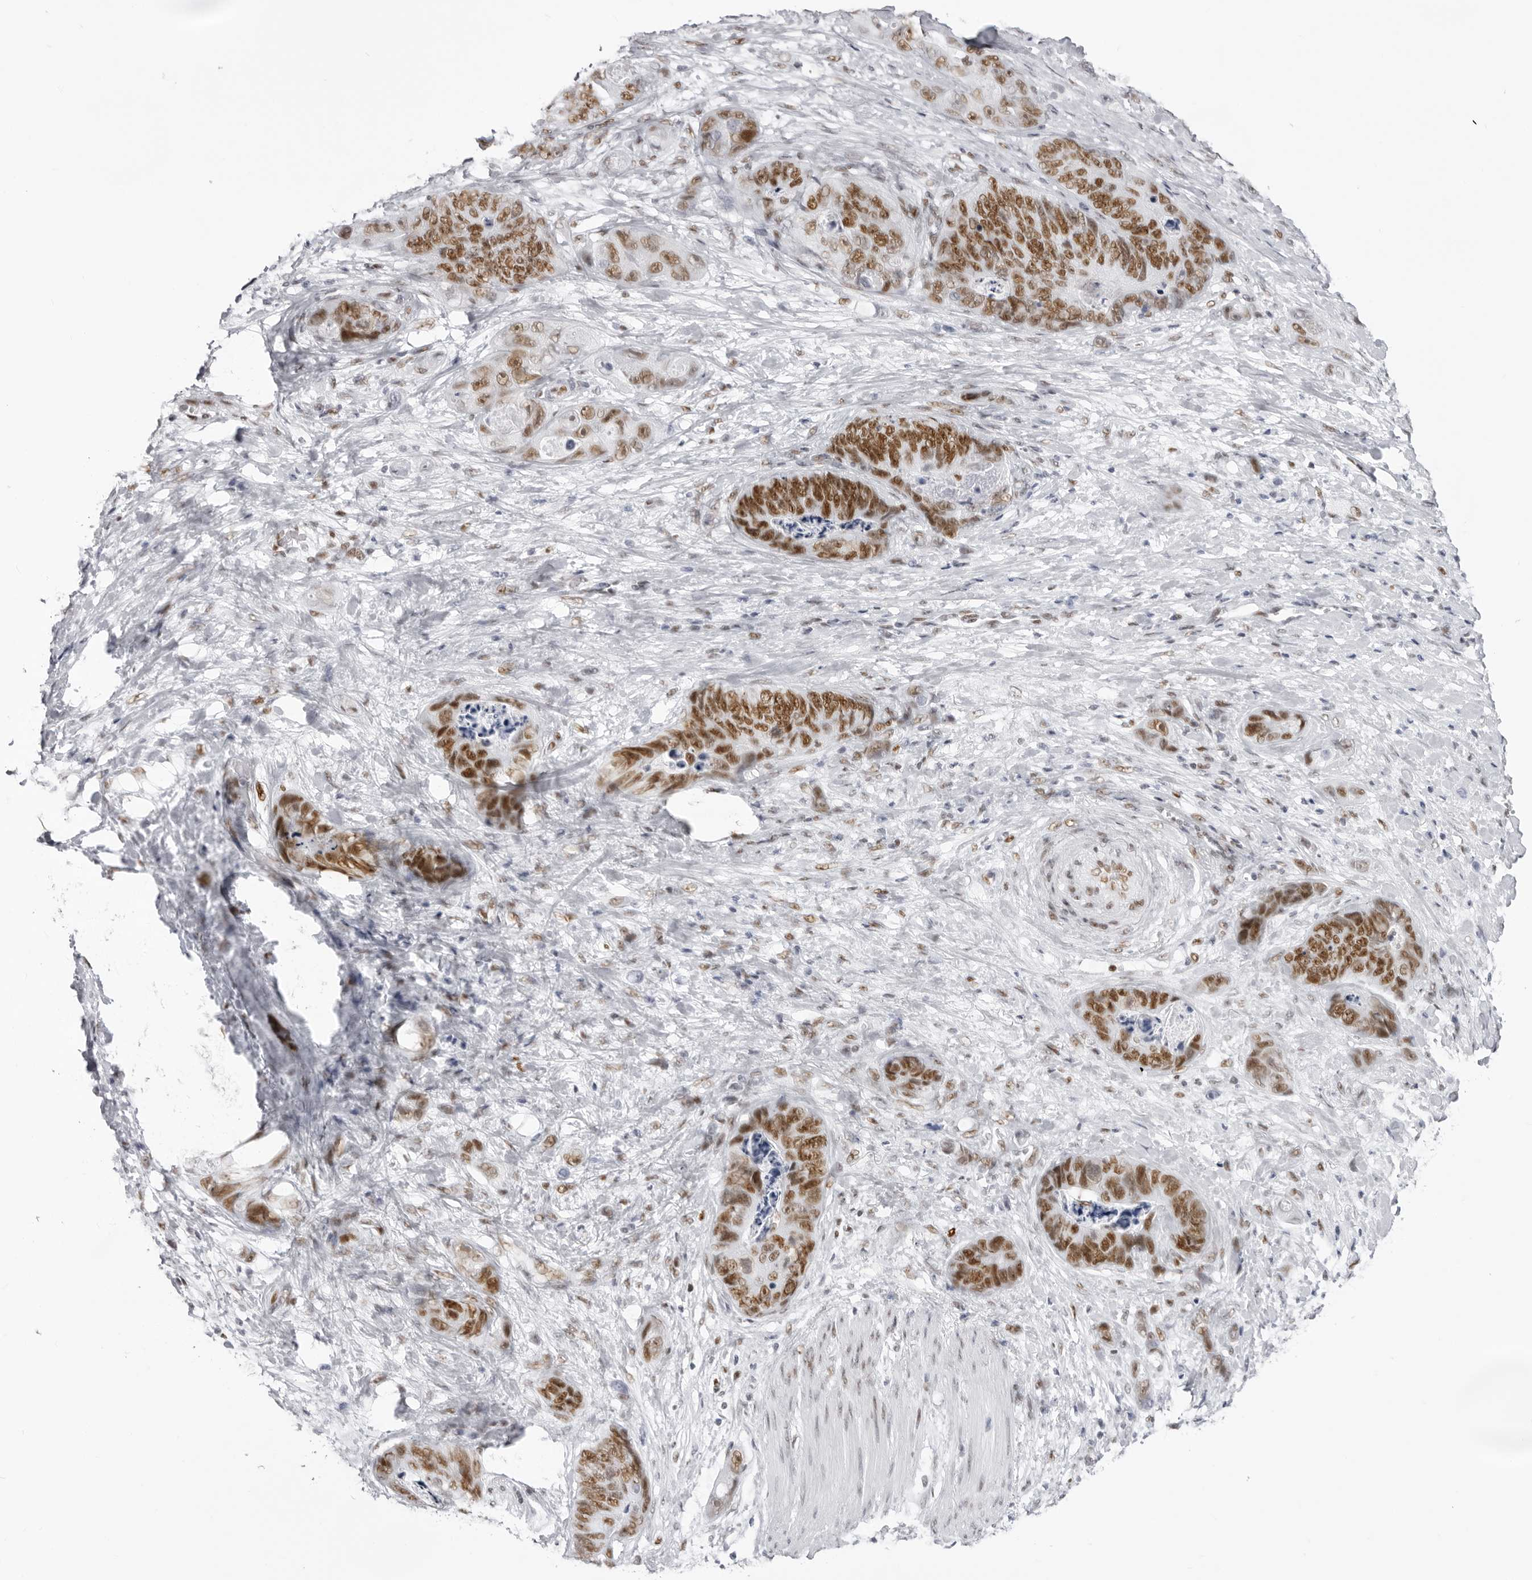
{"staining": {"intensity": "moderate", "quantity": ">75%", "location": "nuclear"}, "tissue": "stomach cancer", "cell_type": "Tumor cells", "image_type": "cancer", "snomed": [{"axis": "morphology", "description": "Normal tissue, NOS"}, {"axis": "morphology", "description": "Adenocarcinoma, NOS"}, {"axis": "topography", "description": "Stomach"}], "caption": "Immunohistochemical staining of human adenocarcinoma (stomach) demonstrates medium levels of moderate nuclear expression in about >75% of tumor cells.", "gene": "IRF2BP2", "patient": {"sex": "female", "age": 89}}